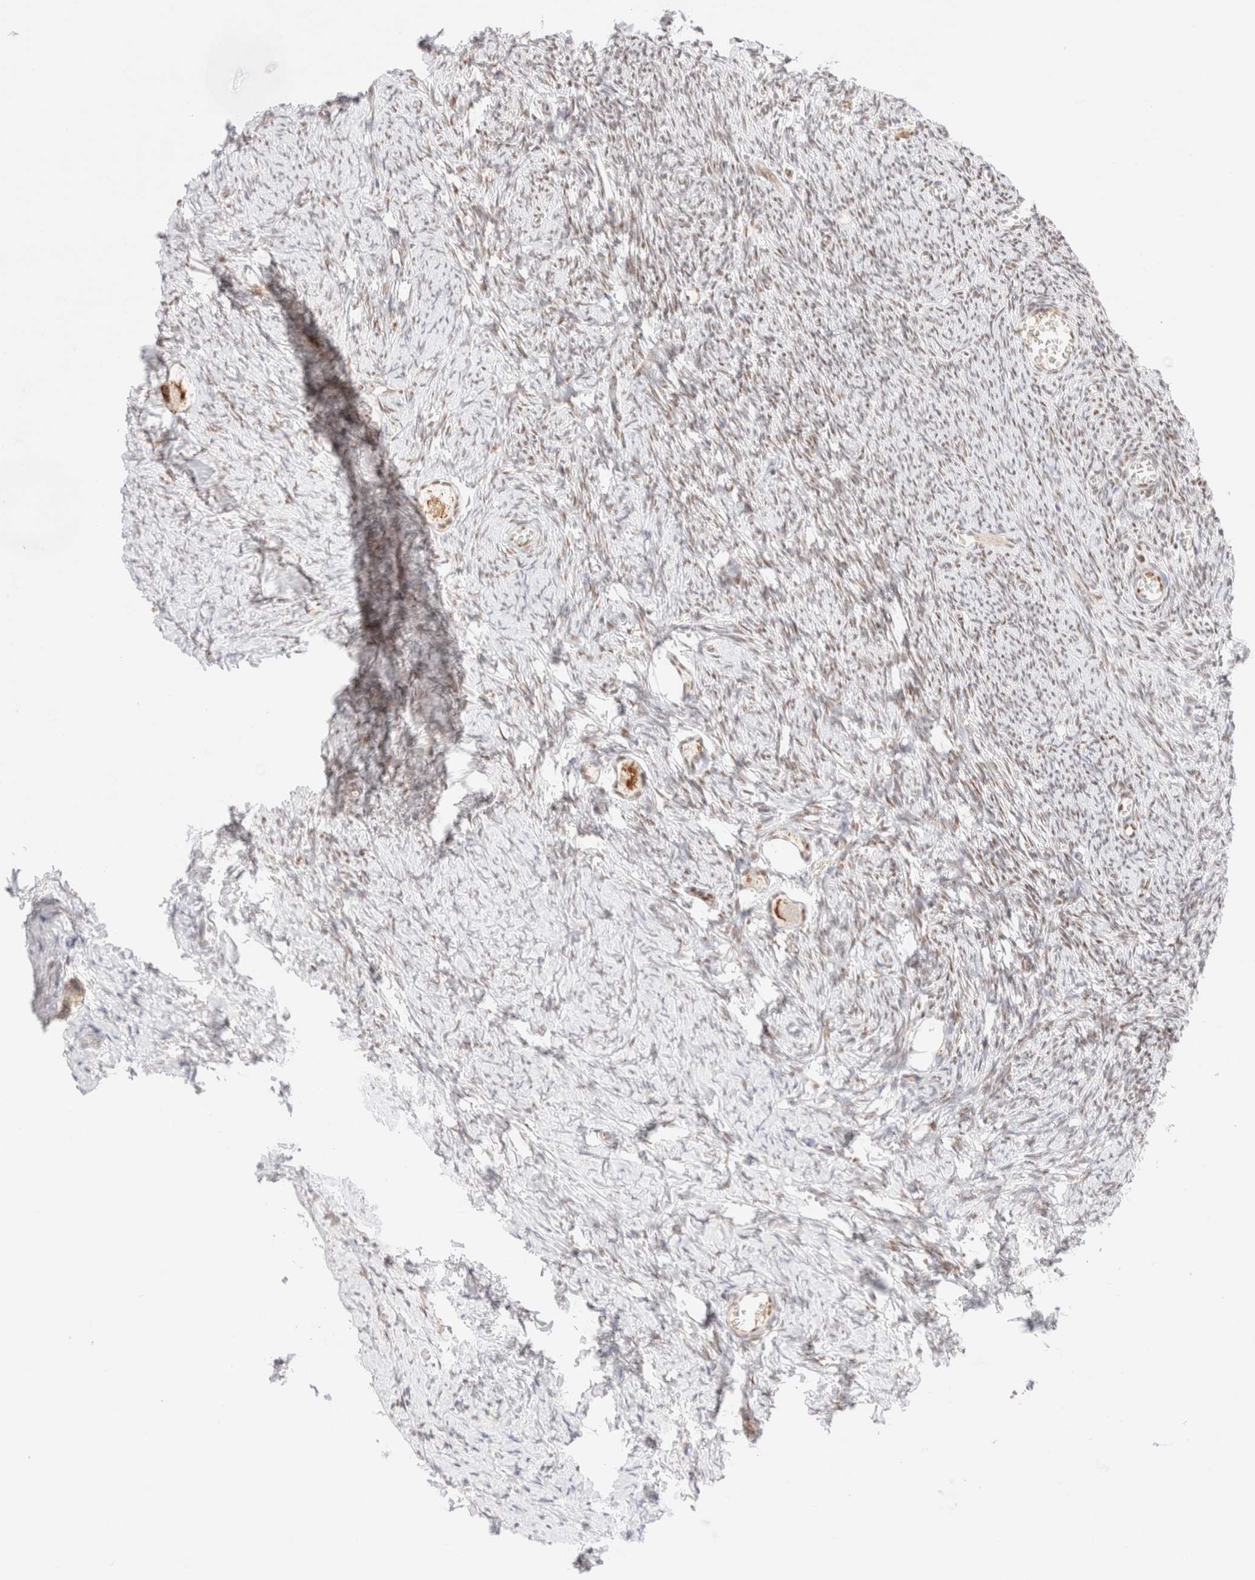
{"staining": {"intensity": "strong", "quantity": ">75%", "location": "cytoplasmic/membranous"}, "tissue": "ovary", "cell_type": "Follicle cells", "image_type": "normal", "snomed": [{"axis": "morphology", "description": "Normal tissue, NOS"}, {"axis": "topography", "description": "Ovary"}], "caption": "Benign ovary shows strong cytoplasmic/membranous positivity in about >75% of follicle cells, visualized by immunohistochemistry. The staining was performed using DAB (3,3'-diaminobenzidine), with brown indicating positive protein expression. Nuclei are stained blue with hematoxylin.", "gene": "CIC", "patient": {"sex": "female", "age": 27}}